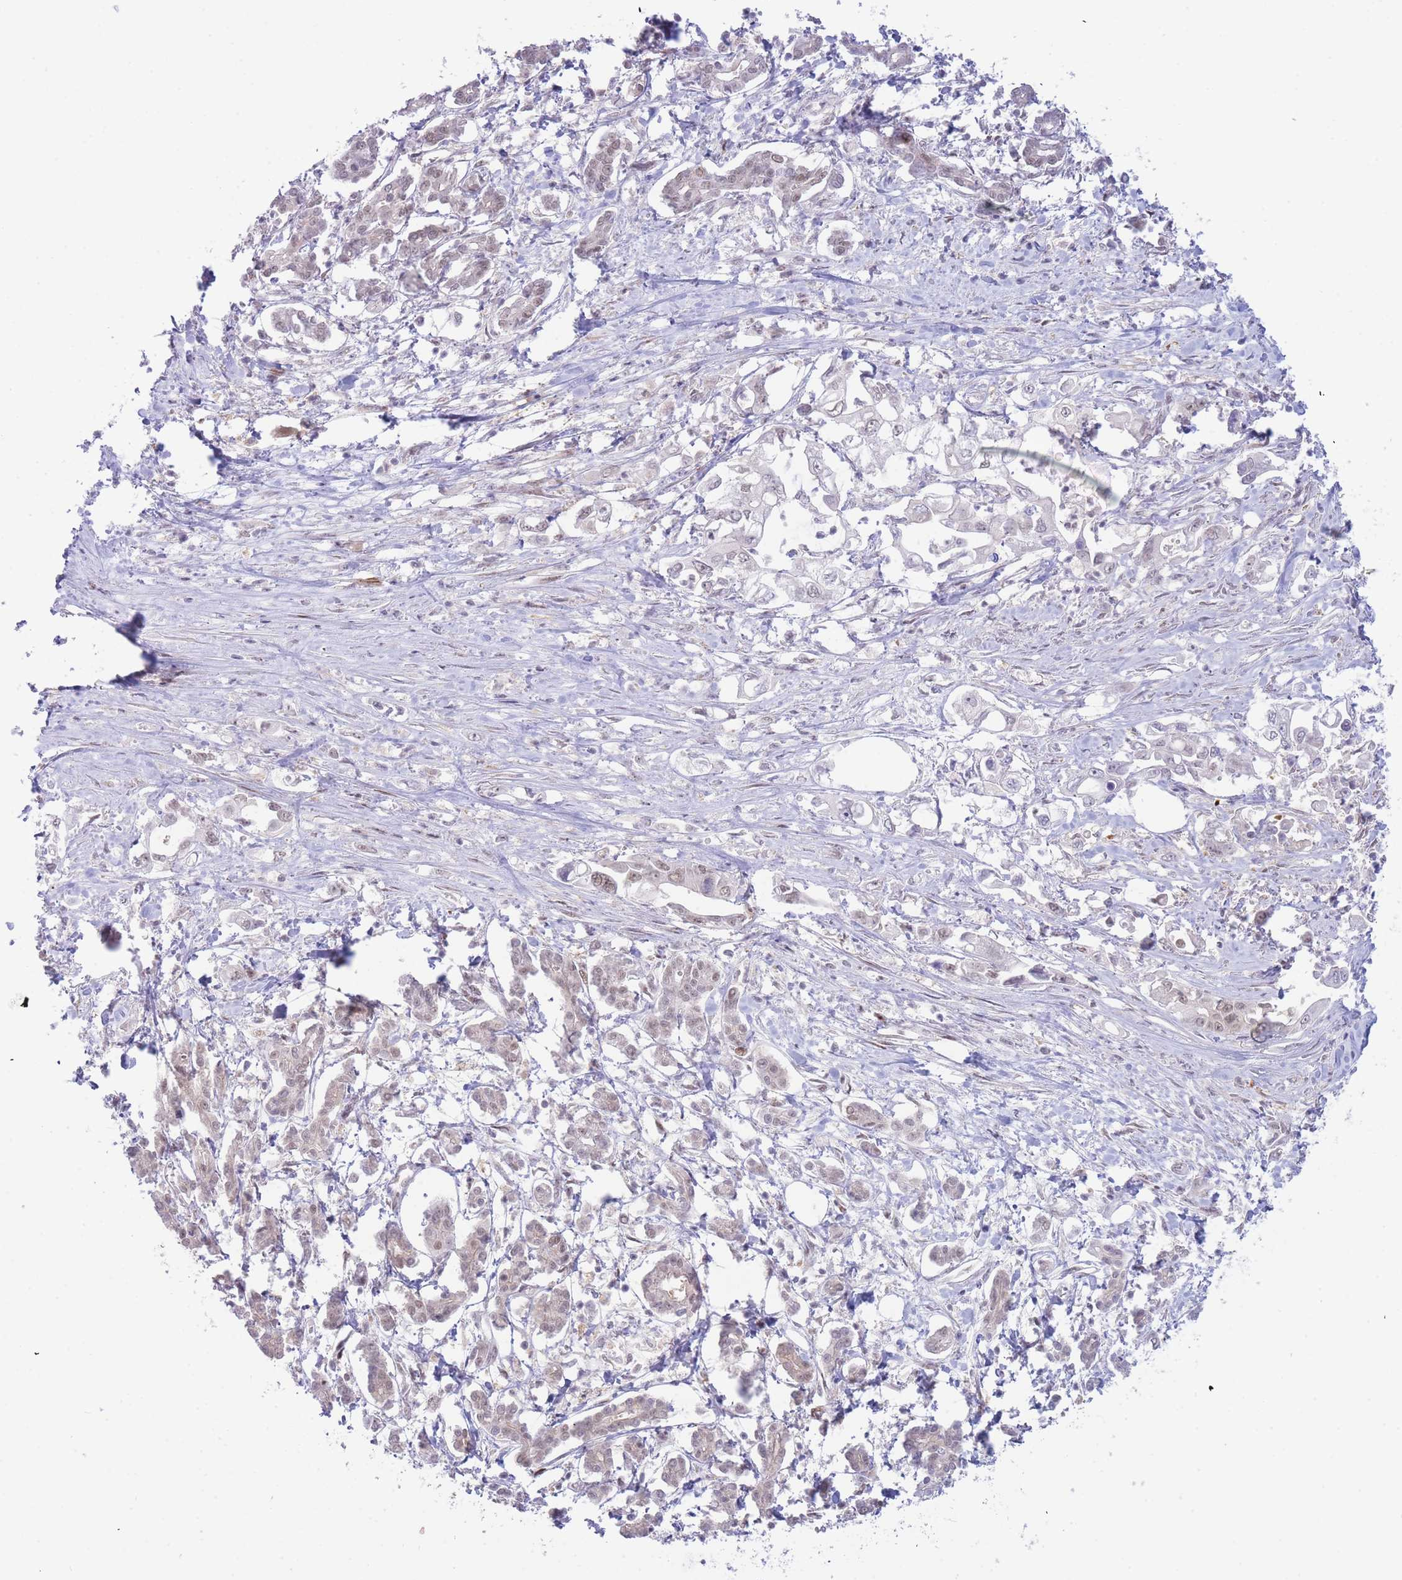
{"staining": {"intensity": "weak", "quantity": "<25%", "location": "nuclear"}, "tissue": "pancreatic cancer", "cell_type": "Tumor cells", "image_type": "cancer", "snomed": [{"axis": "morphology", "description": "Adenocarcinoma, NOS"}, {"axis": "topography", "description": "Pancreas"}], "caption": "Protein analysis of pancreatic cancer exhibits no significant expression in tumor cells. The staining is performed using DAB brown chromogen with nuclei counter-stained in using hematoxylin.", "gene": "DEAF1", "patient": {"sex": "male", "age": 61}}